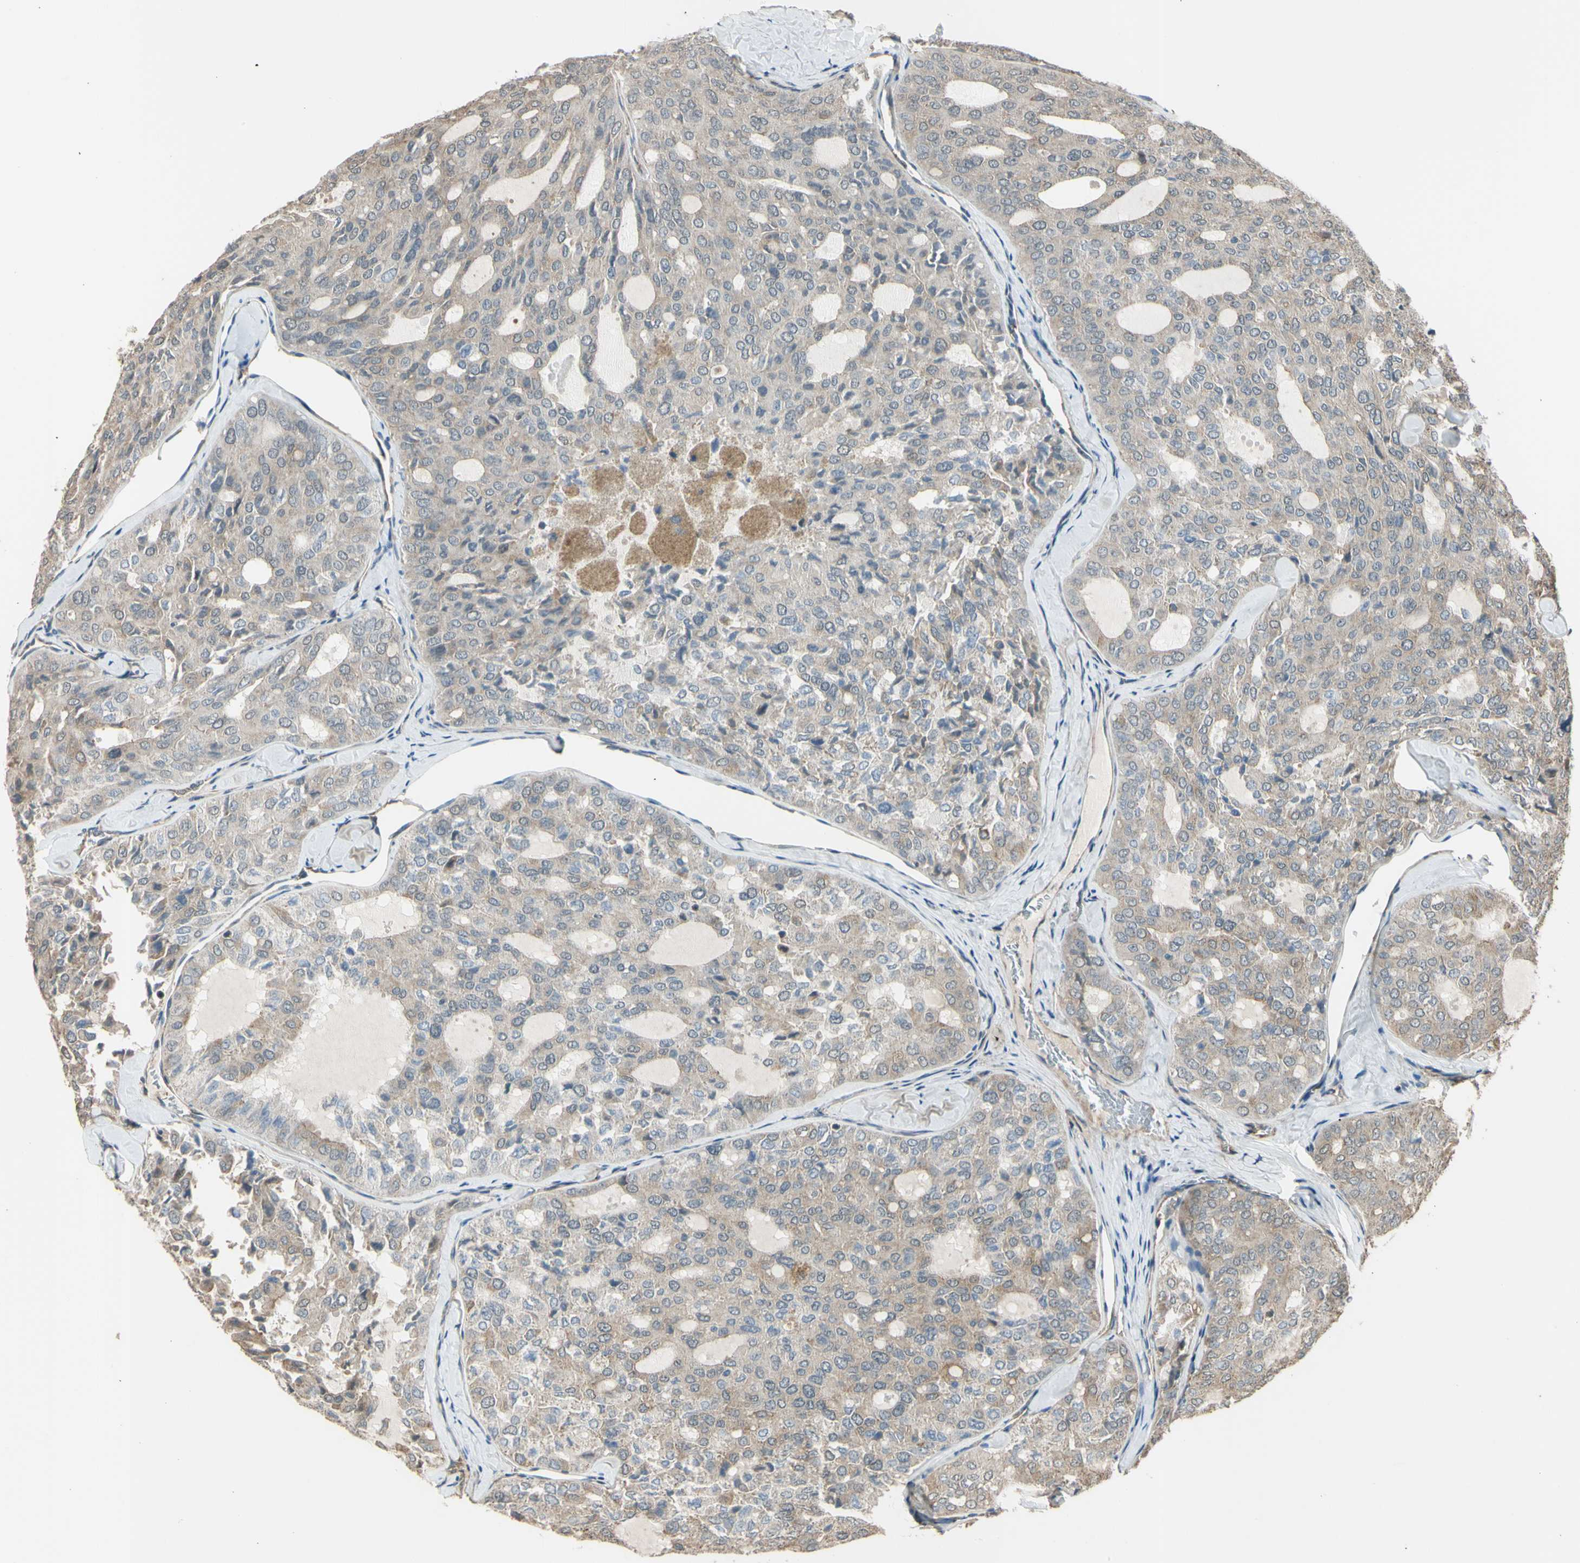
{"staining": {"intensity": "weak", "quantity": "<25%", "location": "cytoplasmic/membranous"}, "tissue": "thyroid cancer", "cell_type": "Tumor cells", "image_type": "cancer", "snomed": [{"axis": "morphology", "description": "Follicular adenoma carcinoma, NOS"}, {"axis": "topography", "description": "Thyroid gland"}], "caption": "Immunohistochemistry of thyroid cancer displays no positivity in tumor cells.", "gene": "EFNB2", "patient": {"sex": "male", "age": 75}}